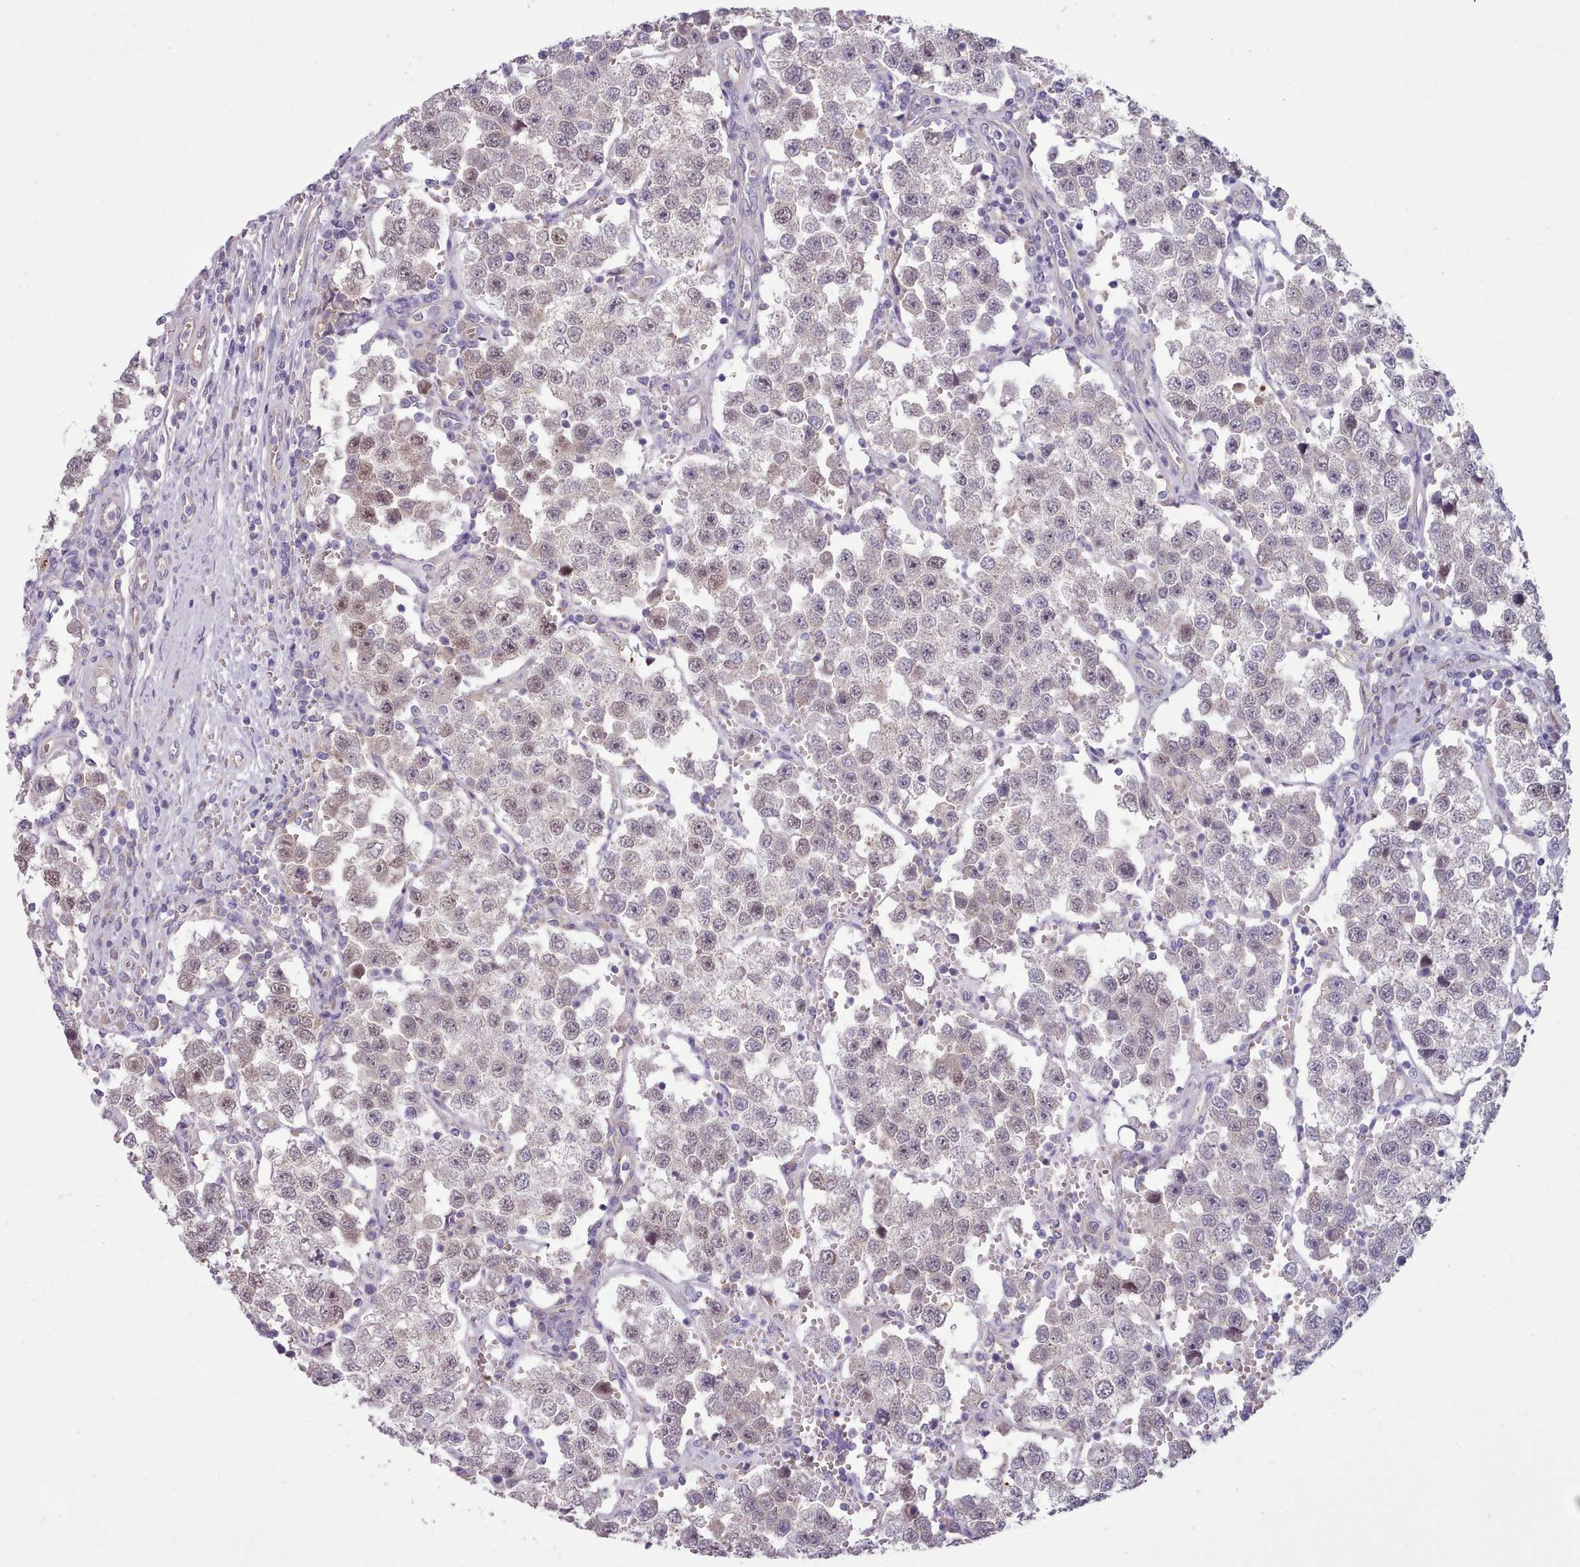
{"staining": {"intensity": "weak", "quantity": "25%-75%", "location": "nuclear"}, "tissue": "testis cancer", "cell_type": "Tumor cells", "image_type": "cancer", "snomed": [{"axis": "morphology", "description": "Seminoma, NOS"}, {"axis": "topography", "description": "Testis"}], "caption": "This photomicrograph reveals seminoma (testis) stained with IHC to label a protein in brown. The nuclear of tumor cells show weak positivity for the protein. Nuclei are counter-stained blue.", "gene": "DPF1", "patient": {"sex": "male", "age": 37}}